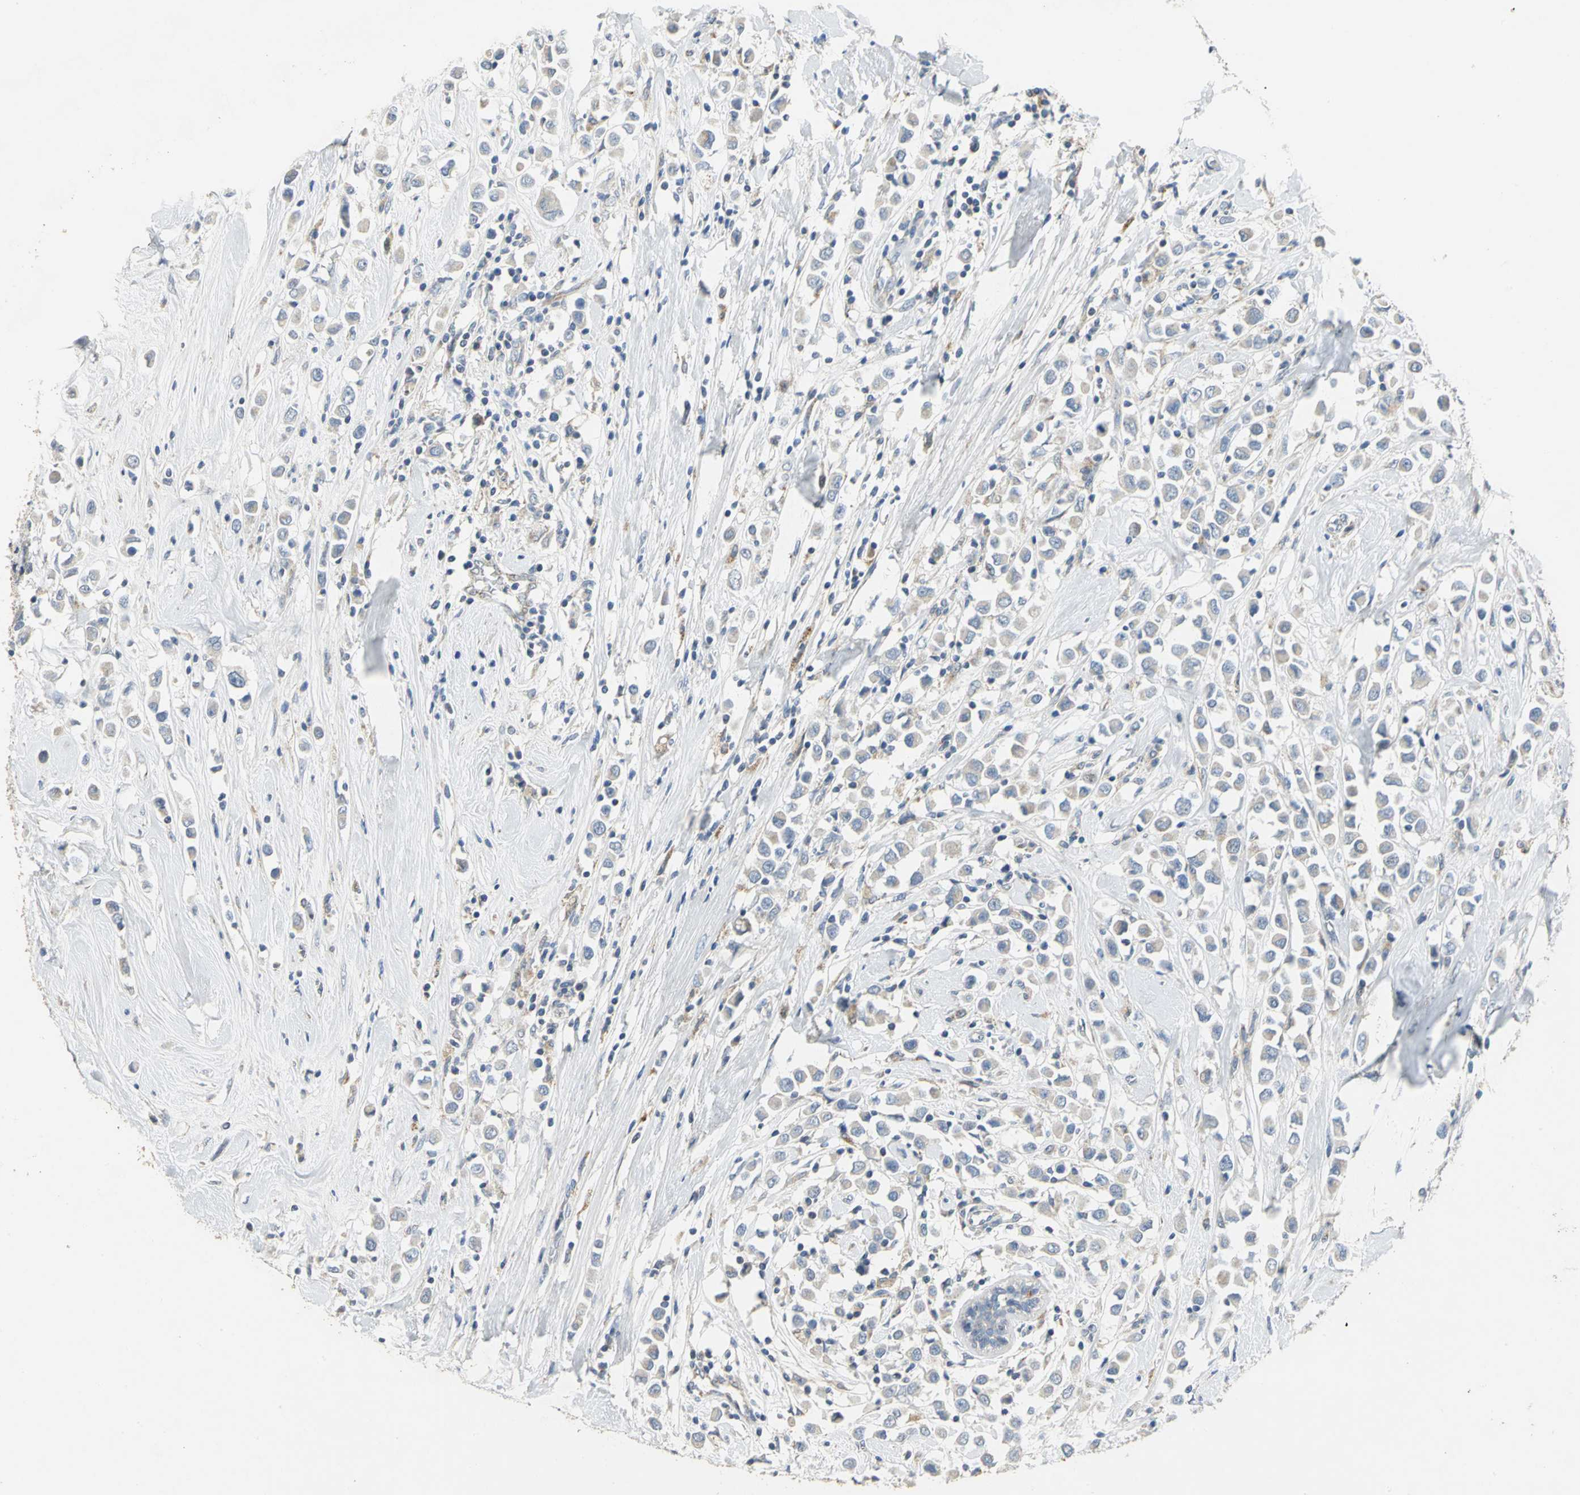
{"staining": {"intensity": "weak", "quantity": ">75%", "location": "cytoplasmic/membranous"}, "tissue": "breast cancer", "cell_type": "Tumor cells", "image_type": "cancer", "snomed": [{"axis": "morphology", "description": "Duct carcinoma"}, {"axis": "topography", "description": "Breast"}], "caption": "Weak cytoplasmic/membranous protein staining is appreciated in approximately >75% of tumor cells in intraductal carcinoma (breast).", "gene": "SPPL2B", "patient": {"sex": "female", "age": 61}}